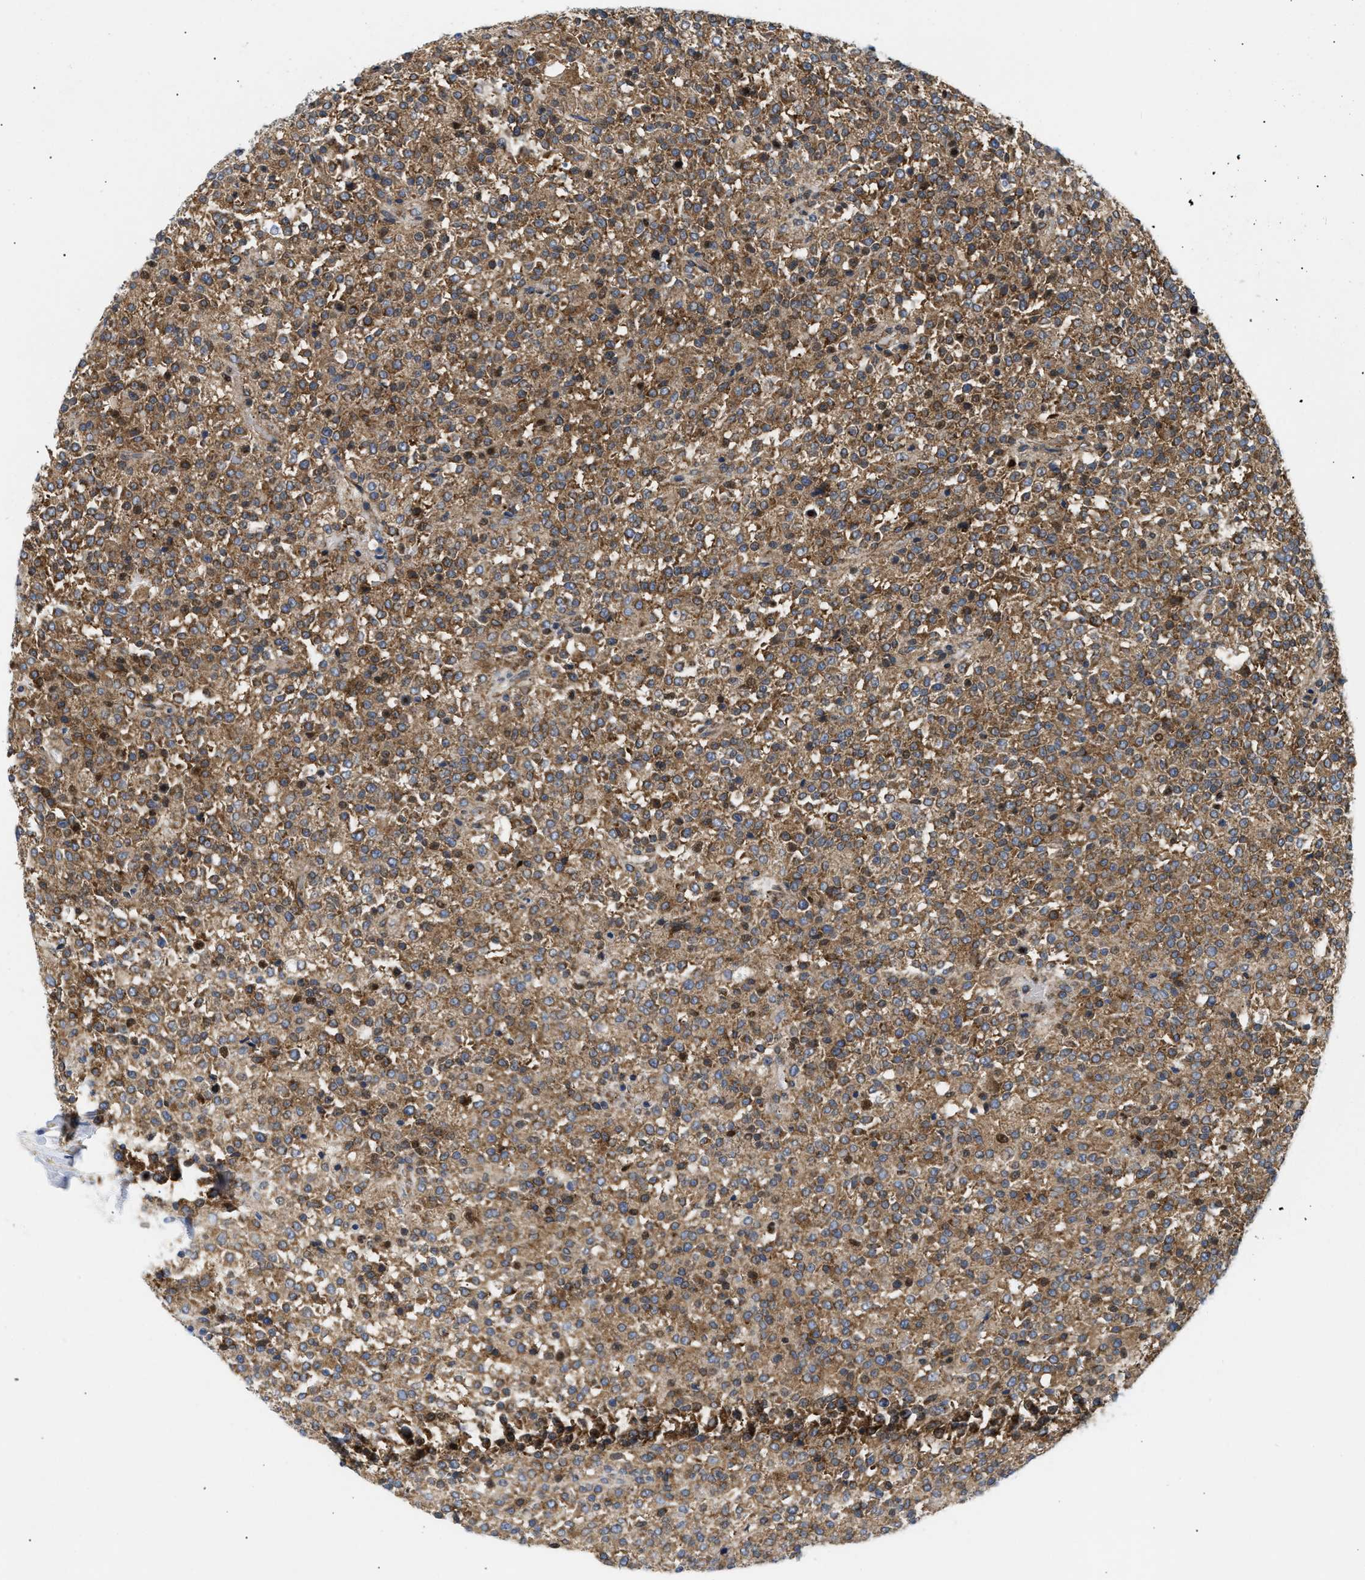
{"staining": {"intensity": "moderate", "quantity": ">75%", "location": "cytoplasmic/membranous"}, "tissue": "testis cancer", "cell_type": "Tumor cells", "image_type": "cancer", "snomed": [{"axis": "morphology", "description": "Seminoma, NOS"}, {"axis": "topography", "description": "Testis"}], "caption": "Protein analysis of testis cancer (seminoma) tissue shows moderate cytoplasmic/membranous staining in about >75% of tumor cells.", "gene": "DCTN4", "patient": {"sex": "male", "age": 59}}